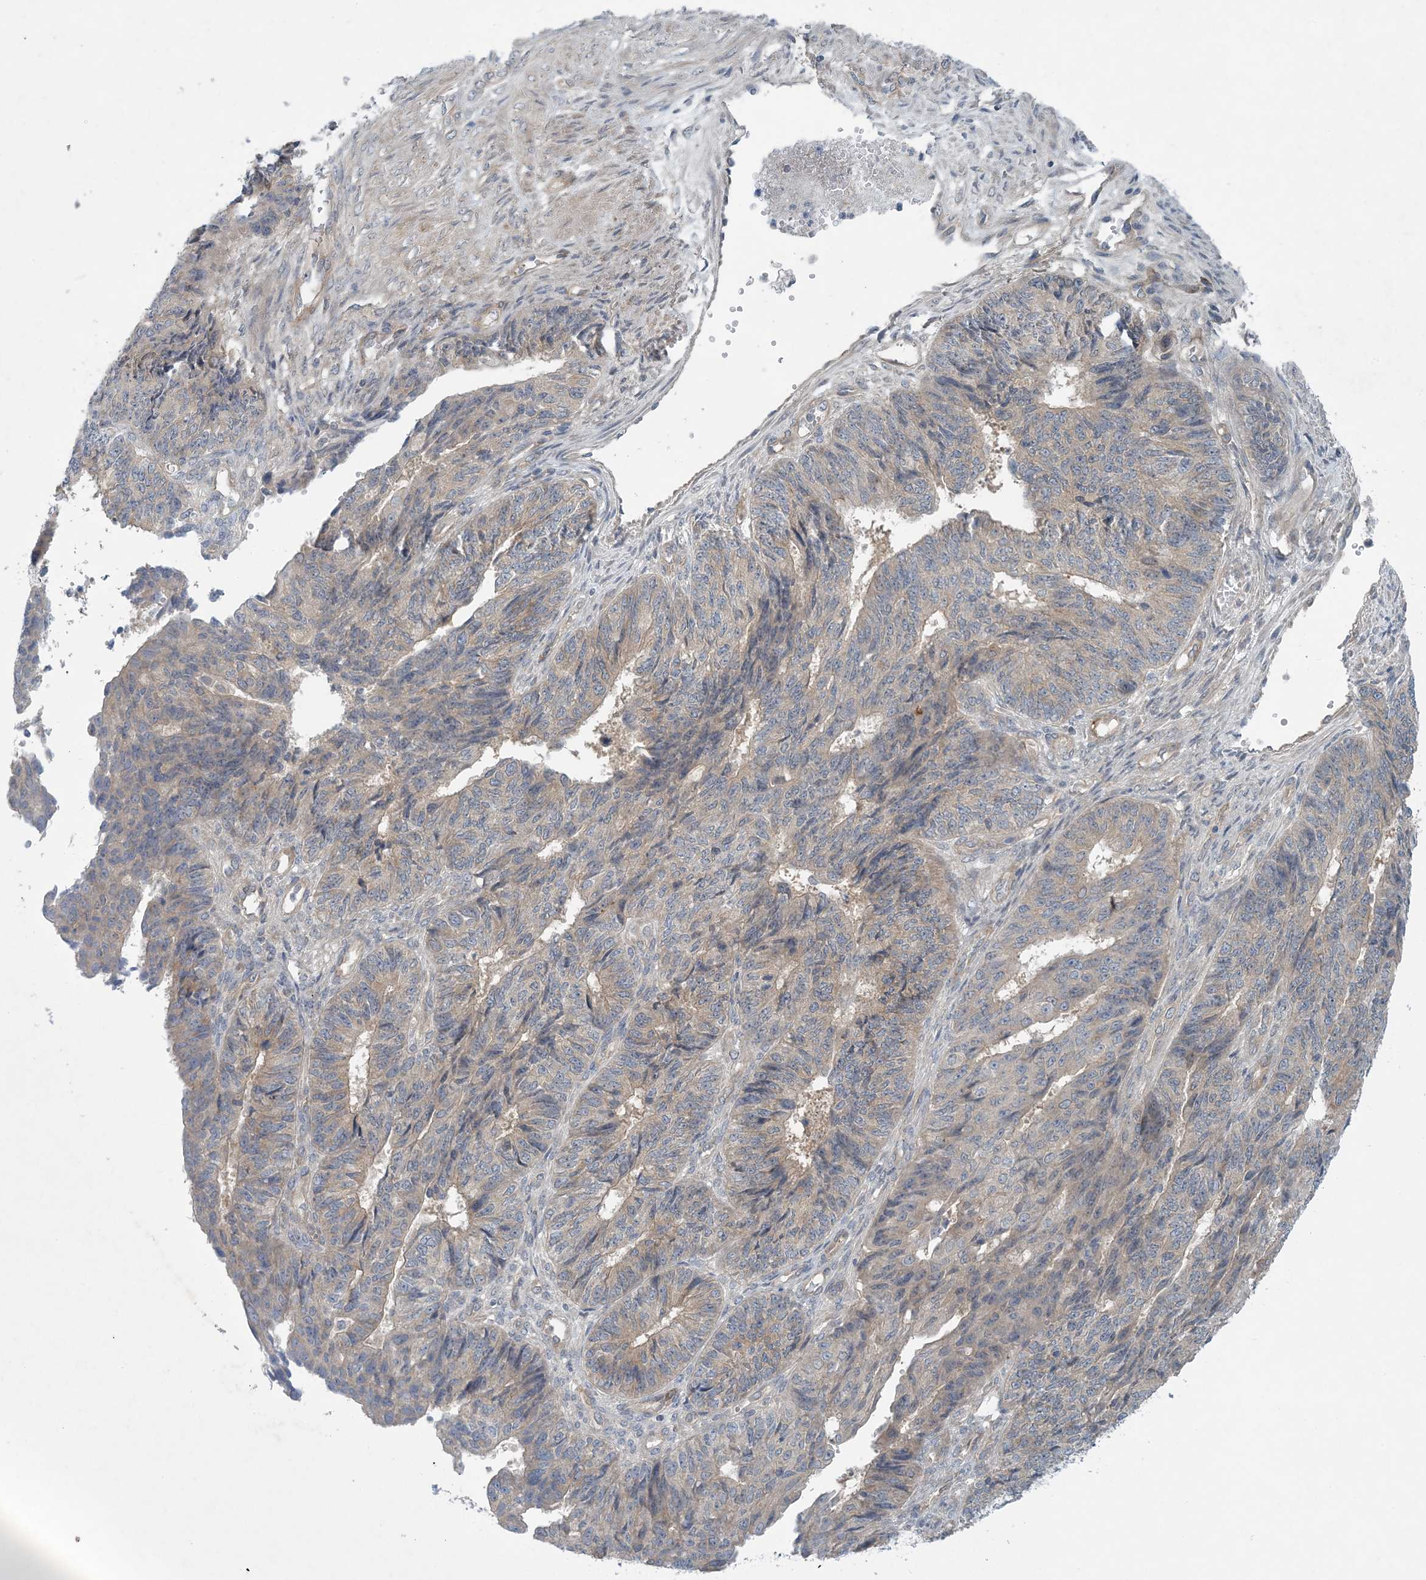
{"staining": {"intensity": "weak", "quantity": "<25%", "location": "cytoplasmic/membranous"}, "tissue": "endometrial cancer", "cell_type": "Tumor cells", "image_type": "cancer", "snomed": [{"axis": "morphology", "description": "Adenocarcinoma, NOS"}, {"axis": "topography", "description": "Endometrium"}], "caption": "Human adenocarcinoma (endometrial) stained for a protein using IHC demonstrates no staining in tumor cells.", "gene": "HIKESHI", "patient": {"sex": "female", "age": 32}}